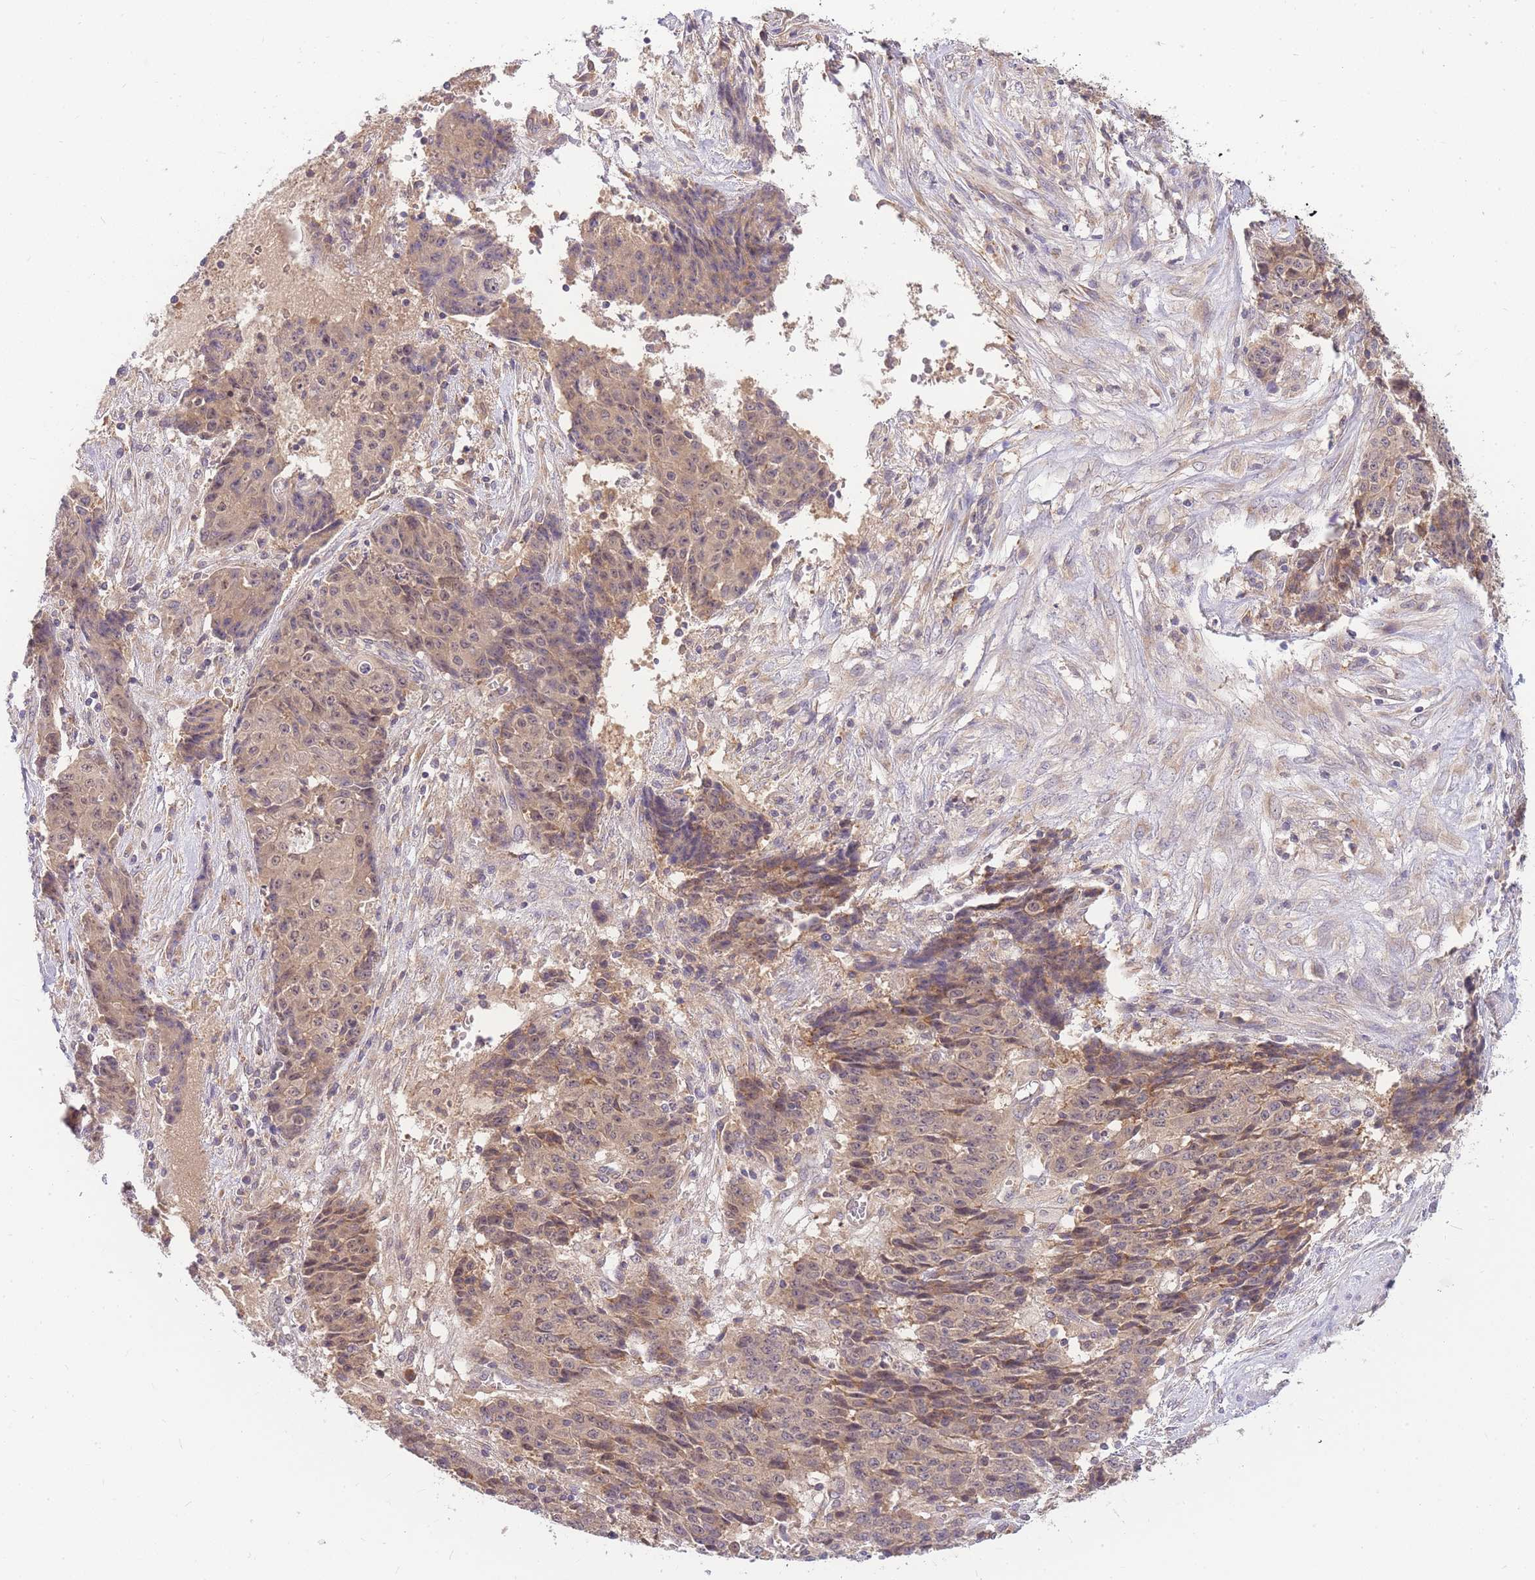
{"staining": {"intensity": "weak", "quantity": "25%-75%", "location": "cytoplasmic/membranous,nuclear"}, "tissue": "ovarian cancer", "cell_type": "Tumor cells", "image_type": "cancer", "snomed": [{"axis": "morphology", "description": "Carcinoma, endometroid"}, {"axis": "topography", "description": "Ovary"}], "caption": "This is an image of IHC staining of ovarian cancer (endometroid carcinoma), which shows weak positivity in the cytoplasmic/membranous and nuclear of tumor cells.", "gene": "ZNF577", "patient": {"sex": "female", "age": 42}}